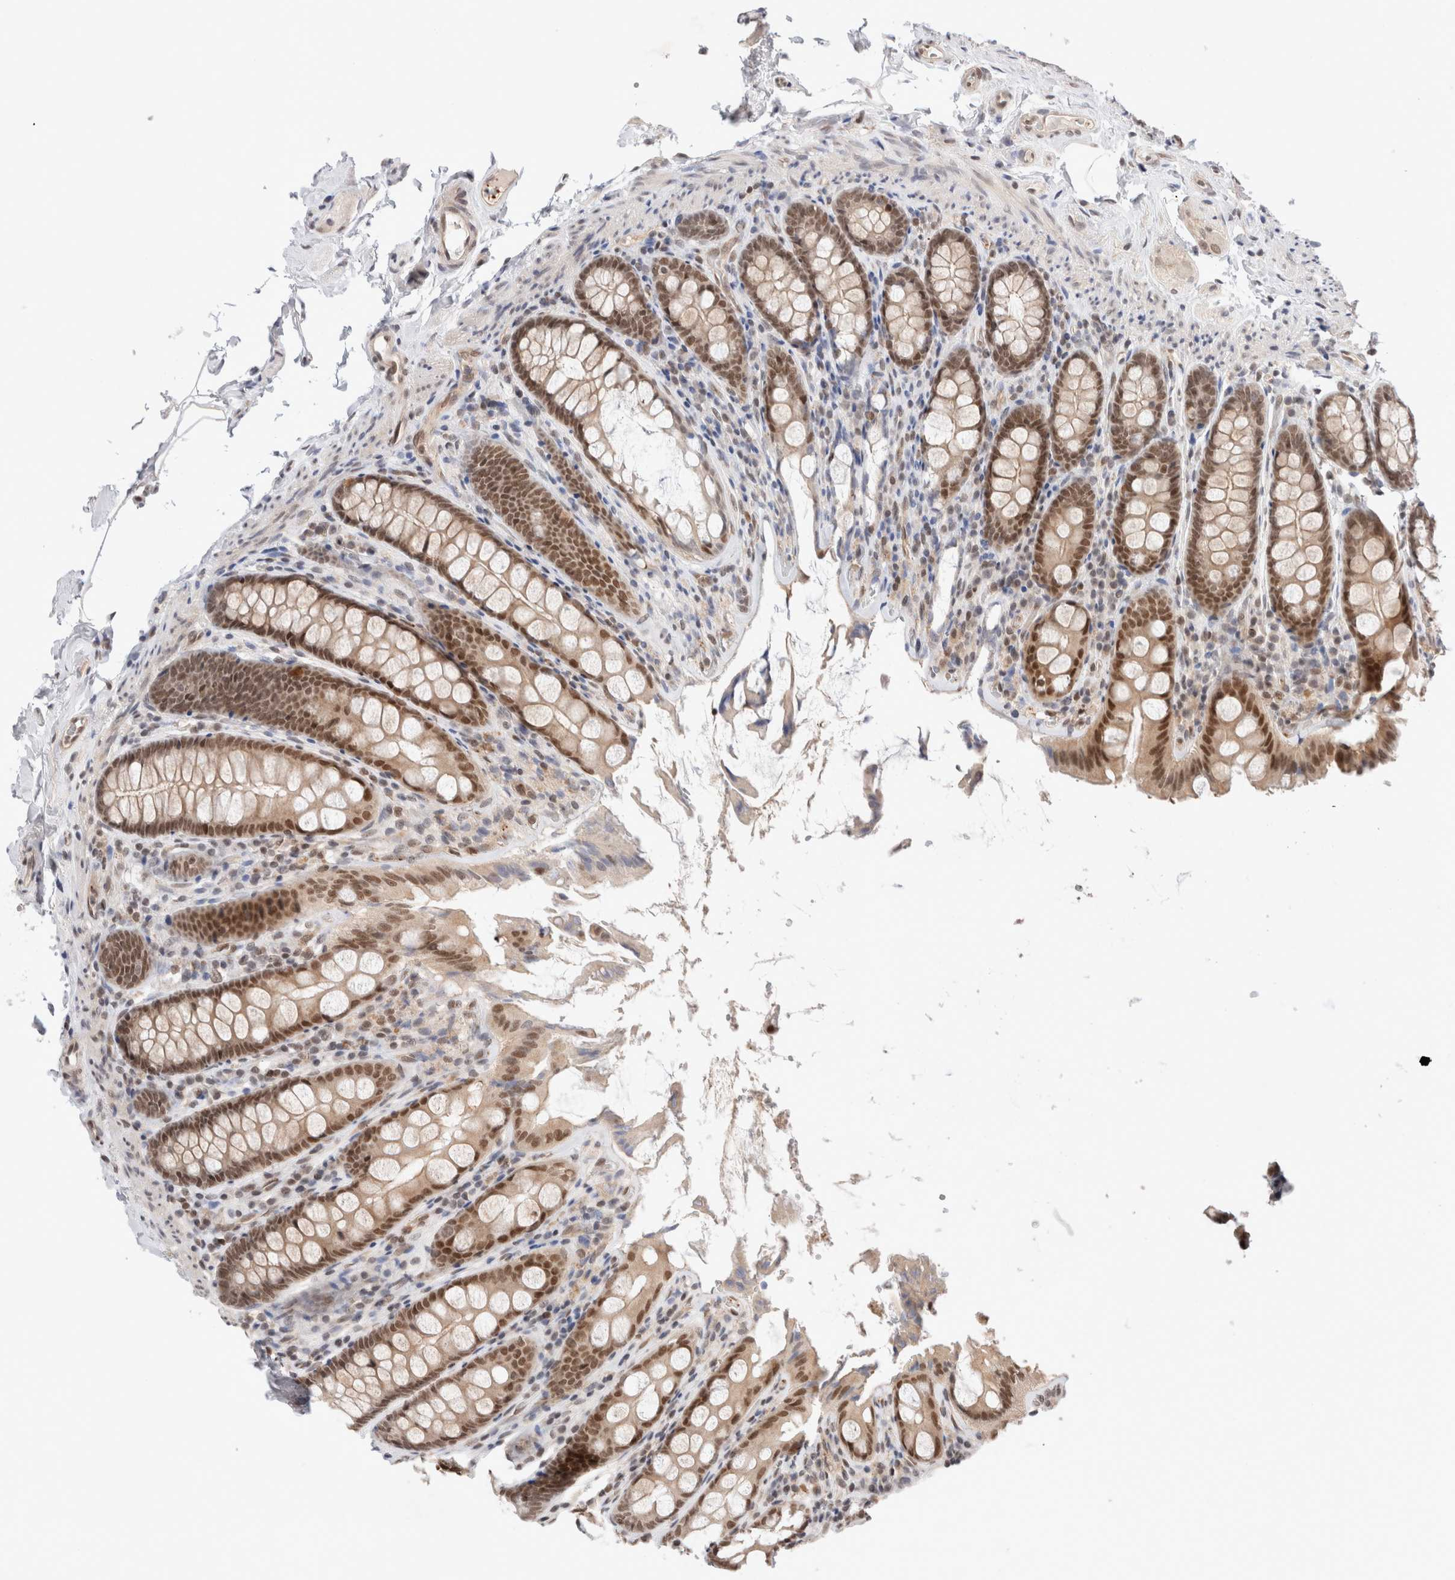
{"staining": {"intensity": "moderate", "quantity": ">75%", "location": "nuclear"}, "tissue": "colon", "cell_type": "Endothelial cells", "image_type": "normal", "snomed": [{"axis": "morphology", "description": "Normal tissue, NOS"}, {"axis": "topography", "description": "Colon"}, {"axis": "topography", "description": "Peripheral nerve tissue"}], "caption": "Immunohistochemical staining of normal colon displays >75% levels of moderate nuclear protein positivity in about >75% of endothelial cells.", "gene": "GATAD2A", "patient": {"sex": "female", "age": 61}}